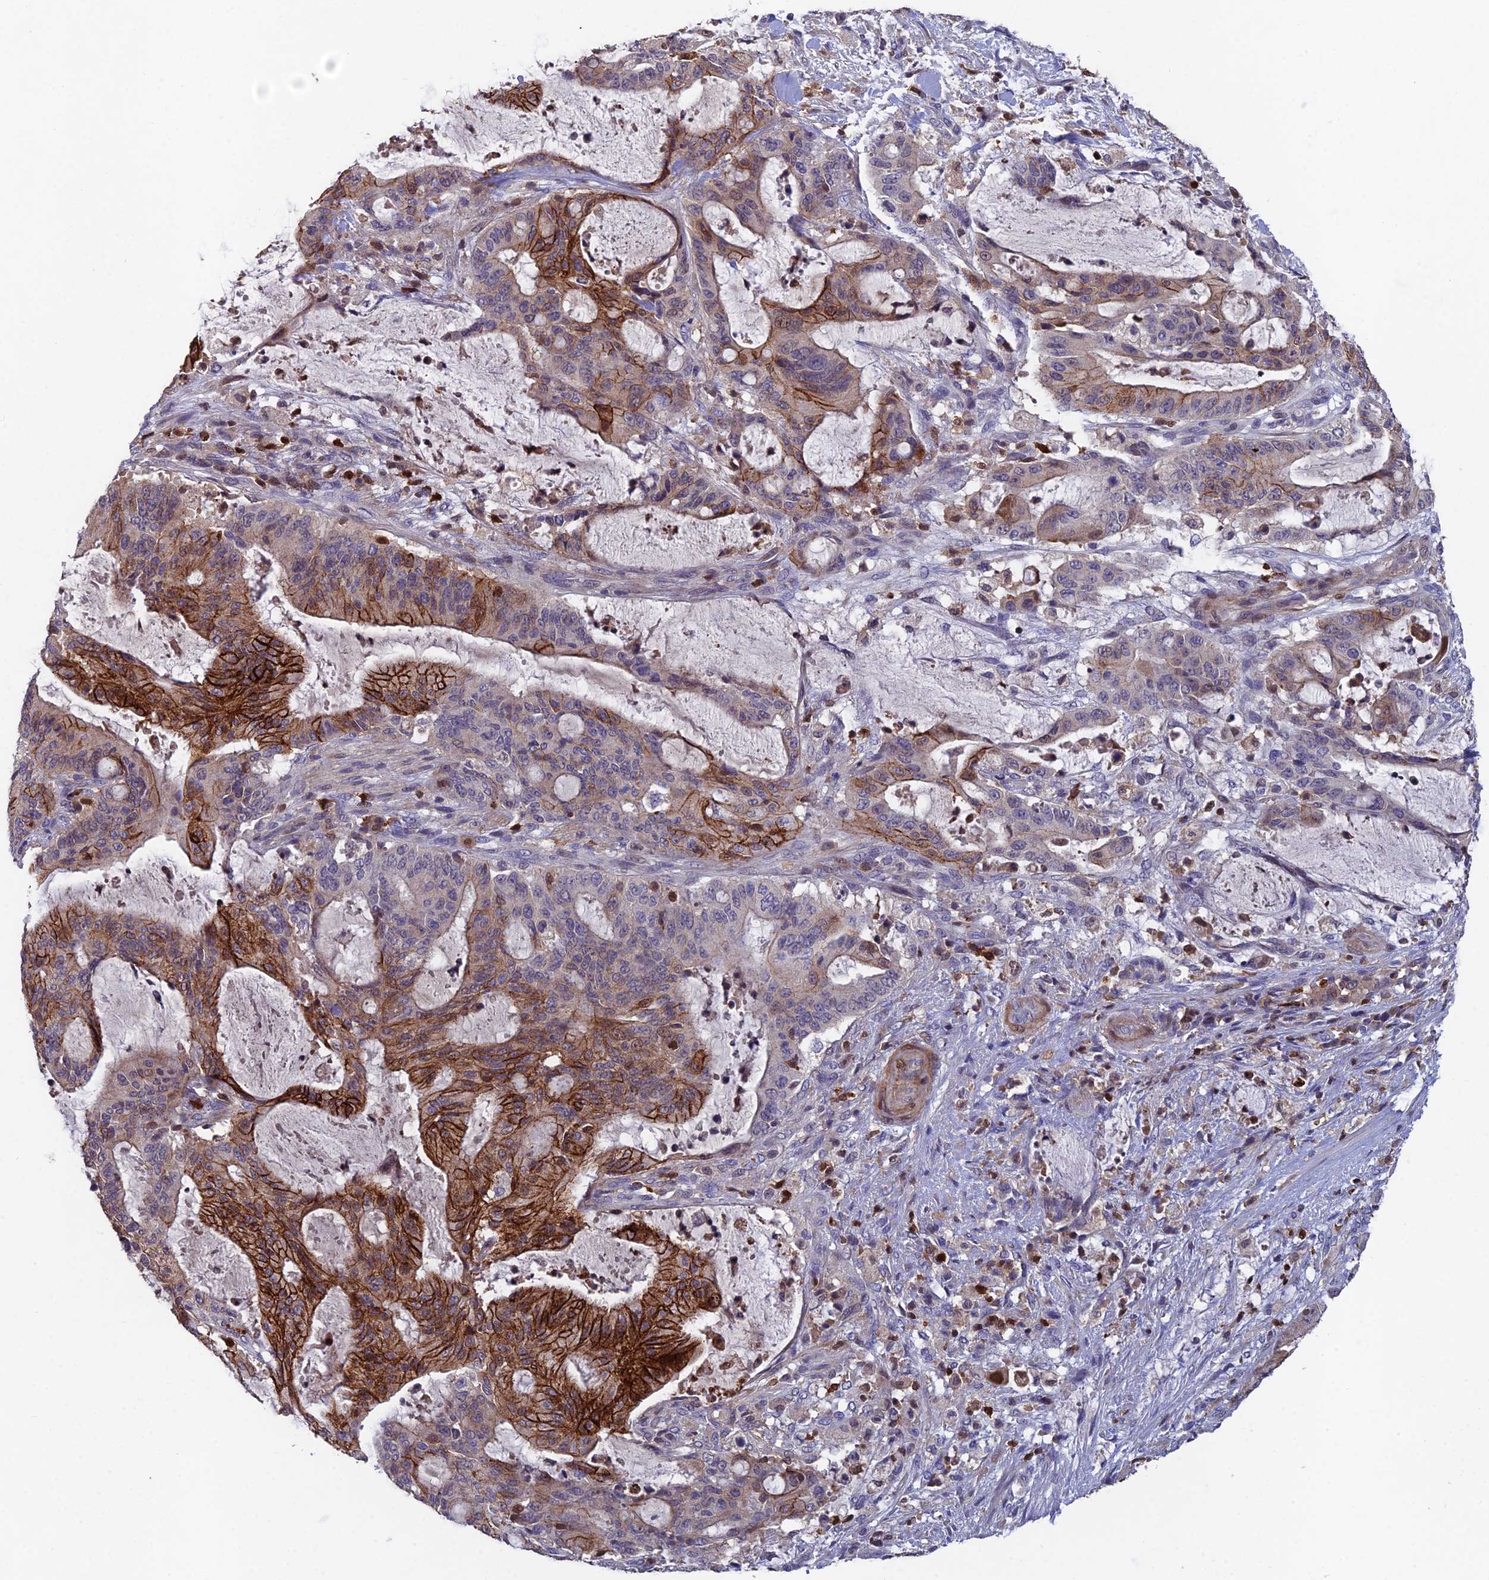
{"staining": {"intensity": "strong", "quantity": "25%-75%", "location": "cytoplasmic/membranous"}, "tissue": "liver cancer", "cell_type": "Tumor cells", "image_type": "cancer", "snomed": [{"axis": "morphology", "description": "Normal tissue, NOS"}, {"axis": "morphology", "description": "Cholangiocarcinoma"}, {"axis": "topography", "description": "Liver"}, {"axis": "topography", "description": "Peripheral nerve tissue"}], "caption": "Brown immunohistochemical staining in liver cholangiocarcinoma exhibits strong cytoplasmic/membranous expression in approximately 25%-75% of tumor cells. (DAB IHC, brown staining for protein, blue staining for nuclei).", "gene": "GALK2", "patient": {"sex": "female", "age": 73}}